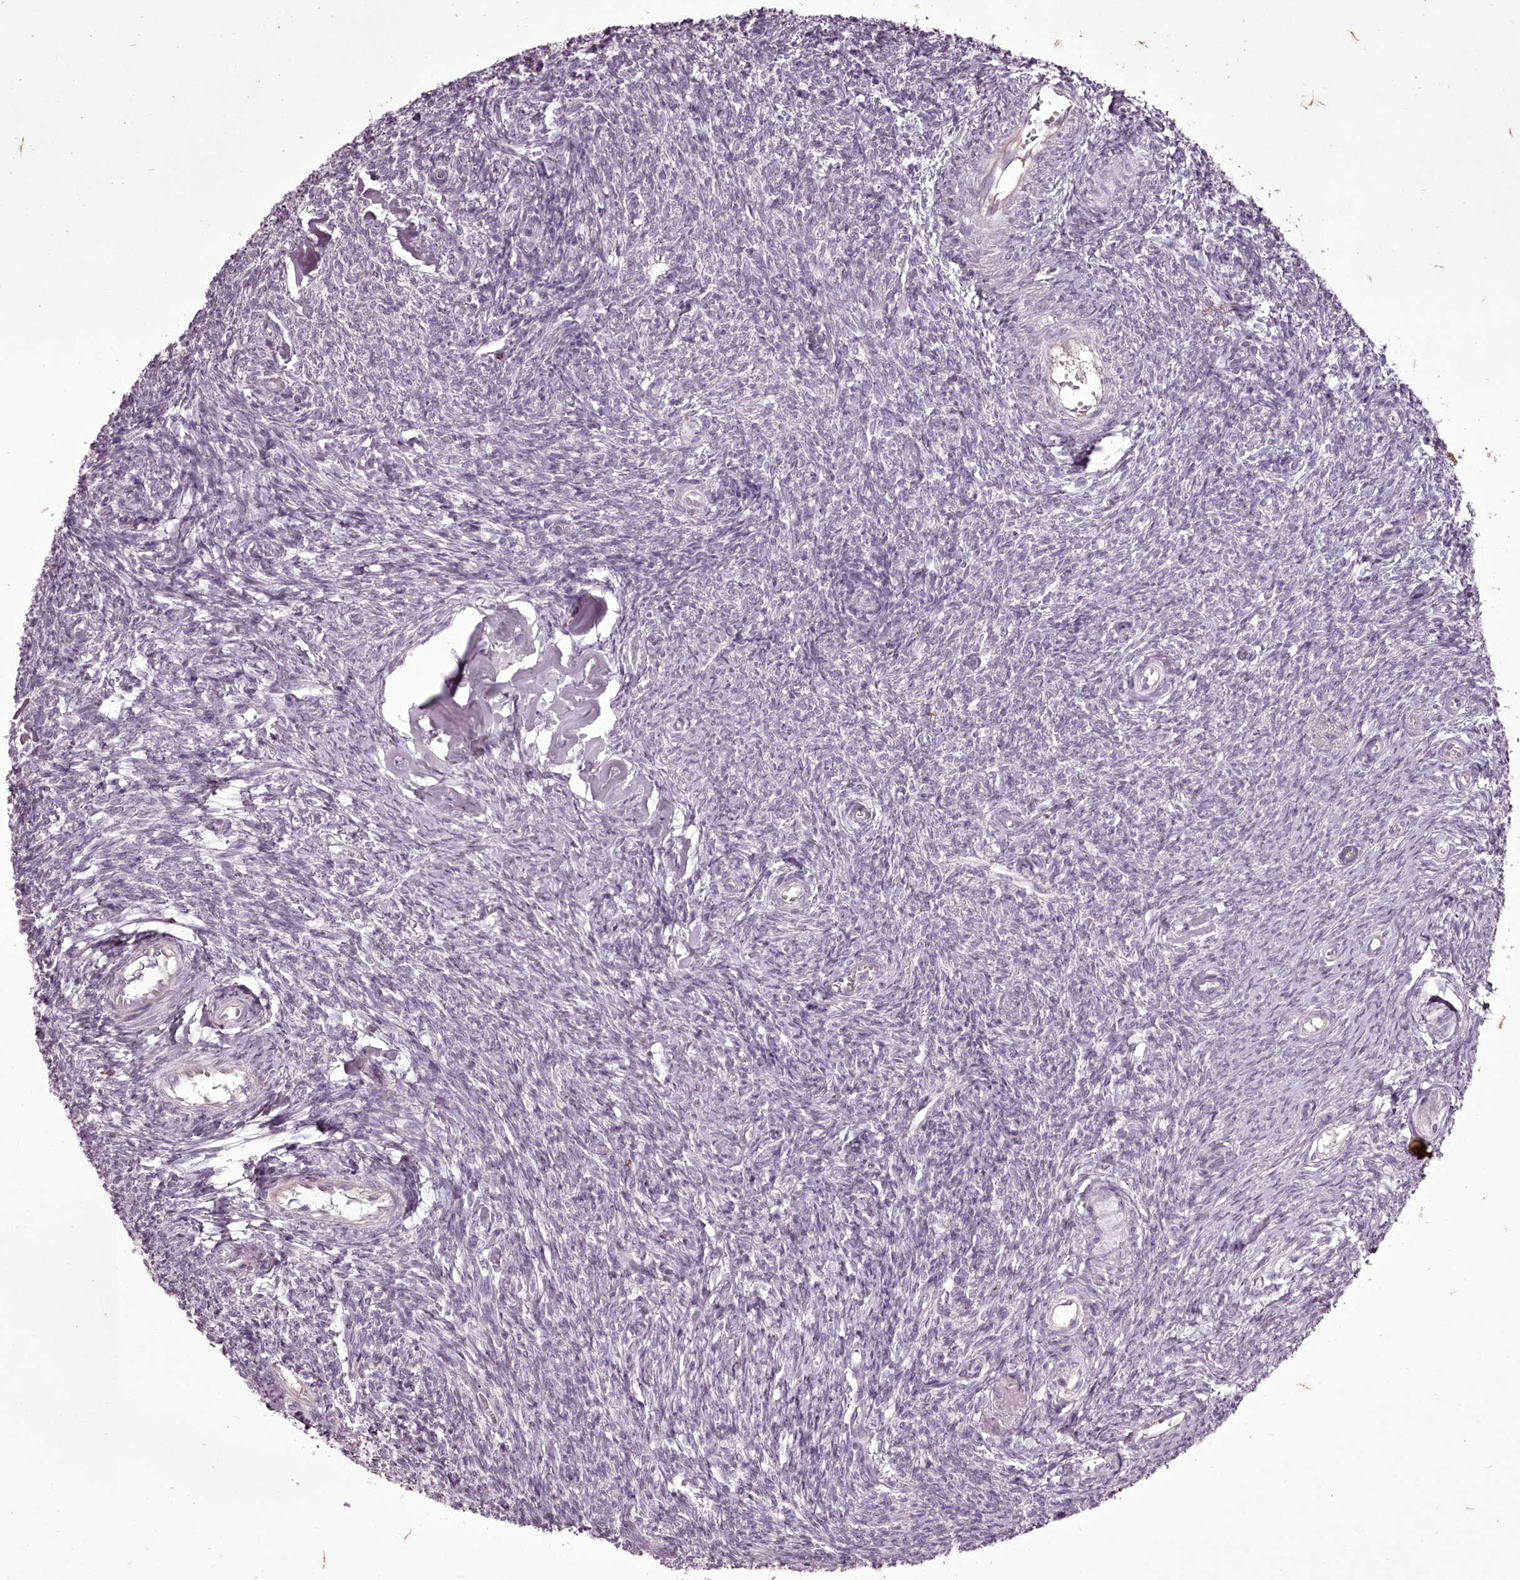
{"staining": {"intensity": "negative", "quantity": "none", "location": "none"}, "tissue": "ovary", "cell_type": "Ovarian stroma cells", "image_type": "normal", "snomed": [{"axis": "morphology", "description": "Normal tissue, NOS"}, {"axis": "topography", "description": "Ovary"}], "caption": "Immunohistochemistry of benign human ovary displays no expression in ovarian stroma cells.", "gene": "C1orf56", "patient": {"sex": "female", "age": 44}}